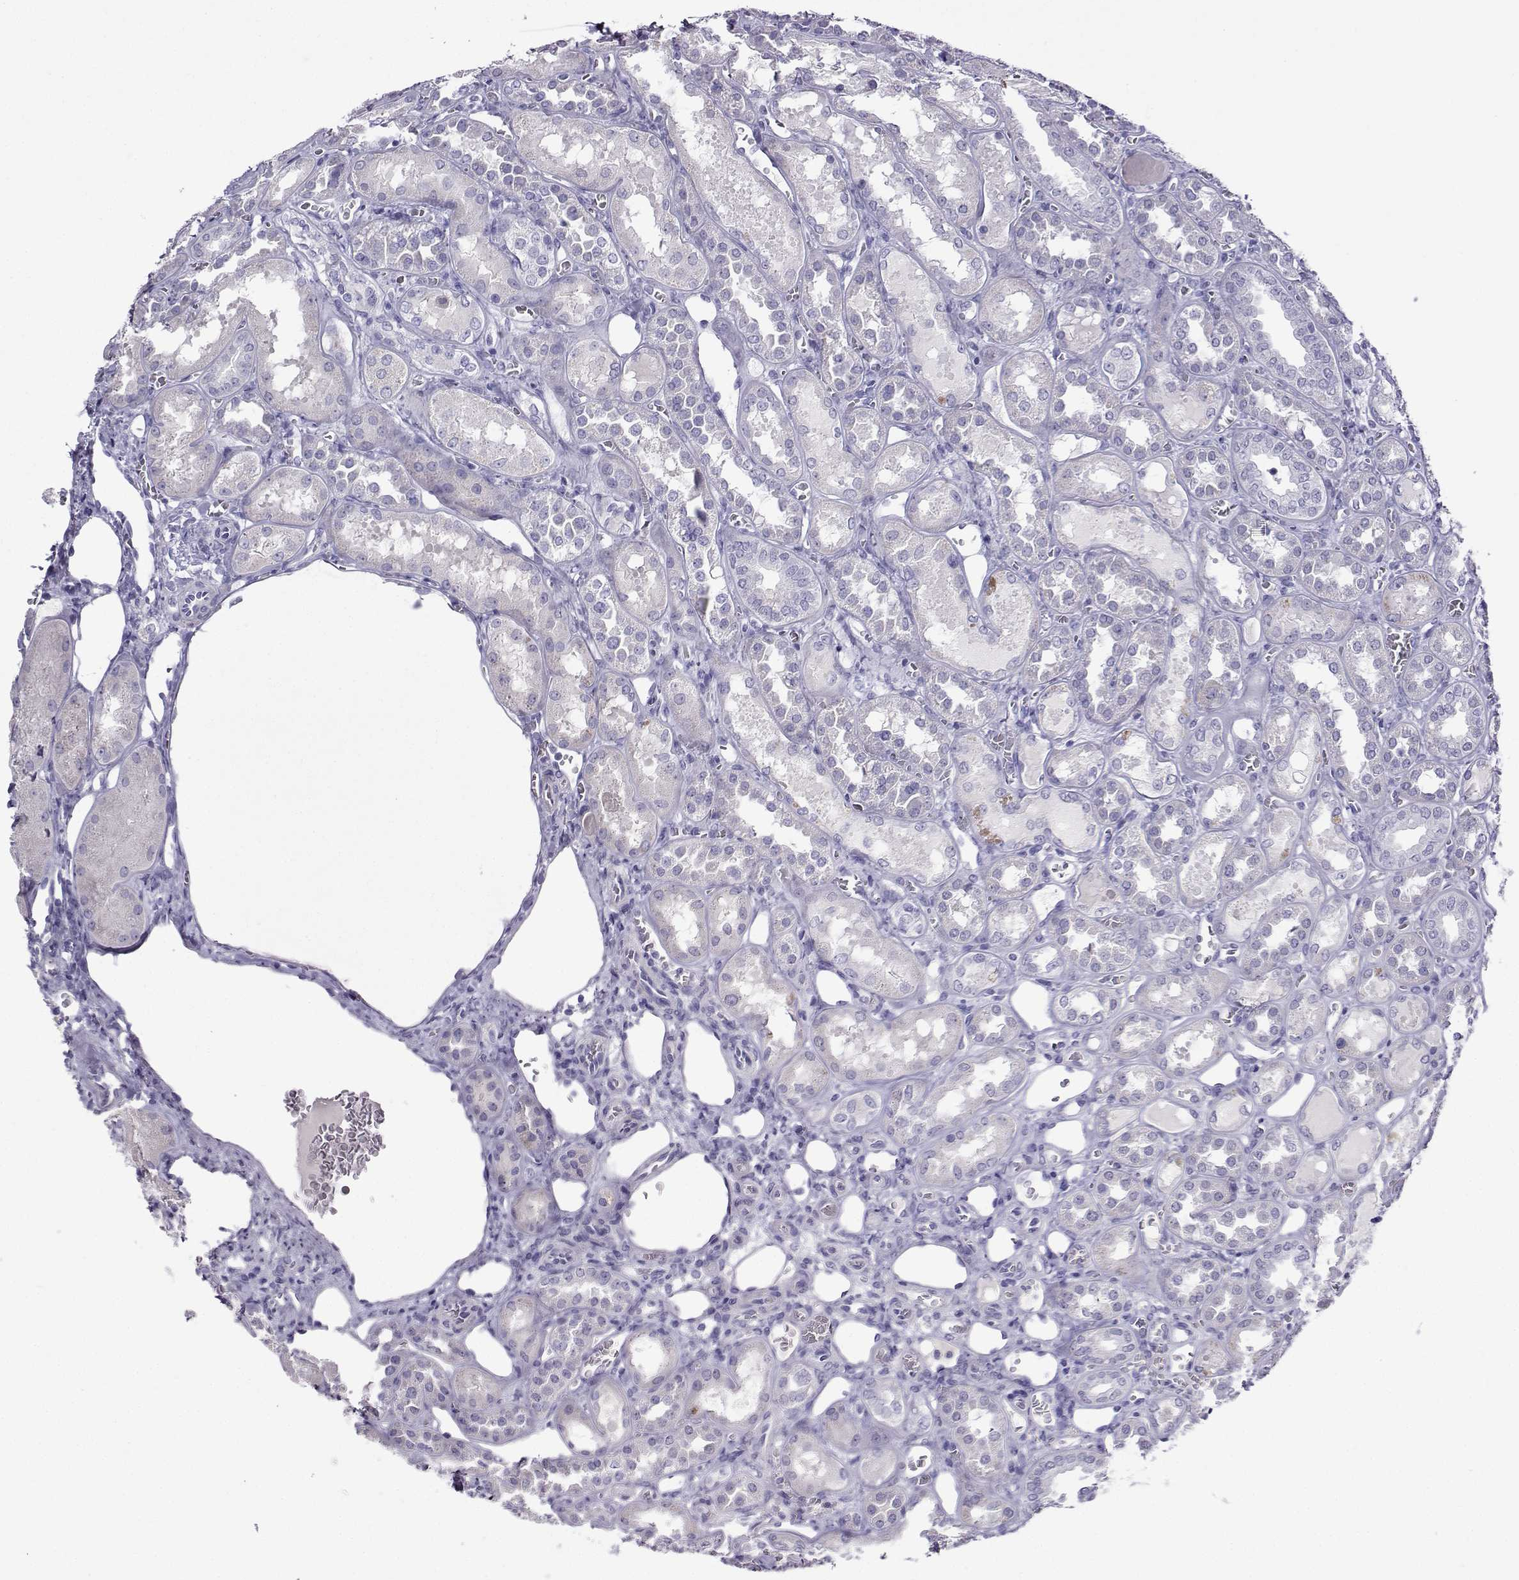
{"staining": {"intensity": "negative", "quantity": "none", "location": "none"}, "tissue": "kidney", "cell_type": "Cells in glomeruli", "image_type": "normal", "snomed": [{"axis": "morphology", "description": "Normal tissue, NOS"}, {"axis": "topography", "description": "Kidney"}], "caption": "Immunohistochemical staining of normal human kidney demonstrates no significant expression in cells in glomeruli. (DAB IHC, high magnification).", "gene": "FBXO24", "patient": {"sex": "male", "age": 73}}